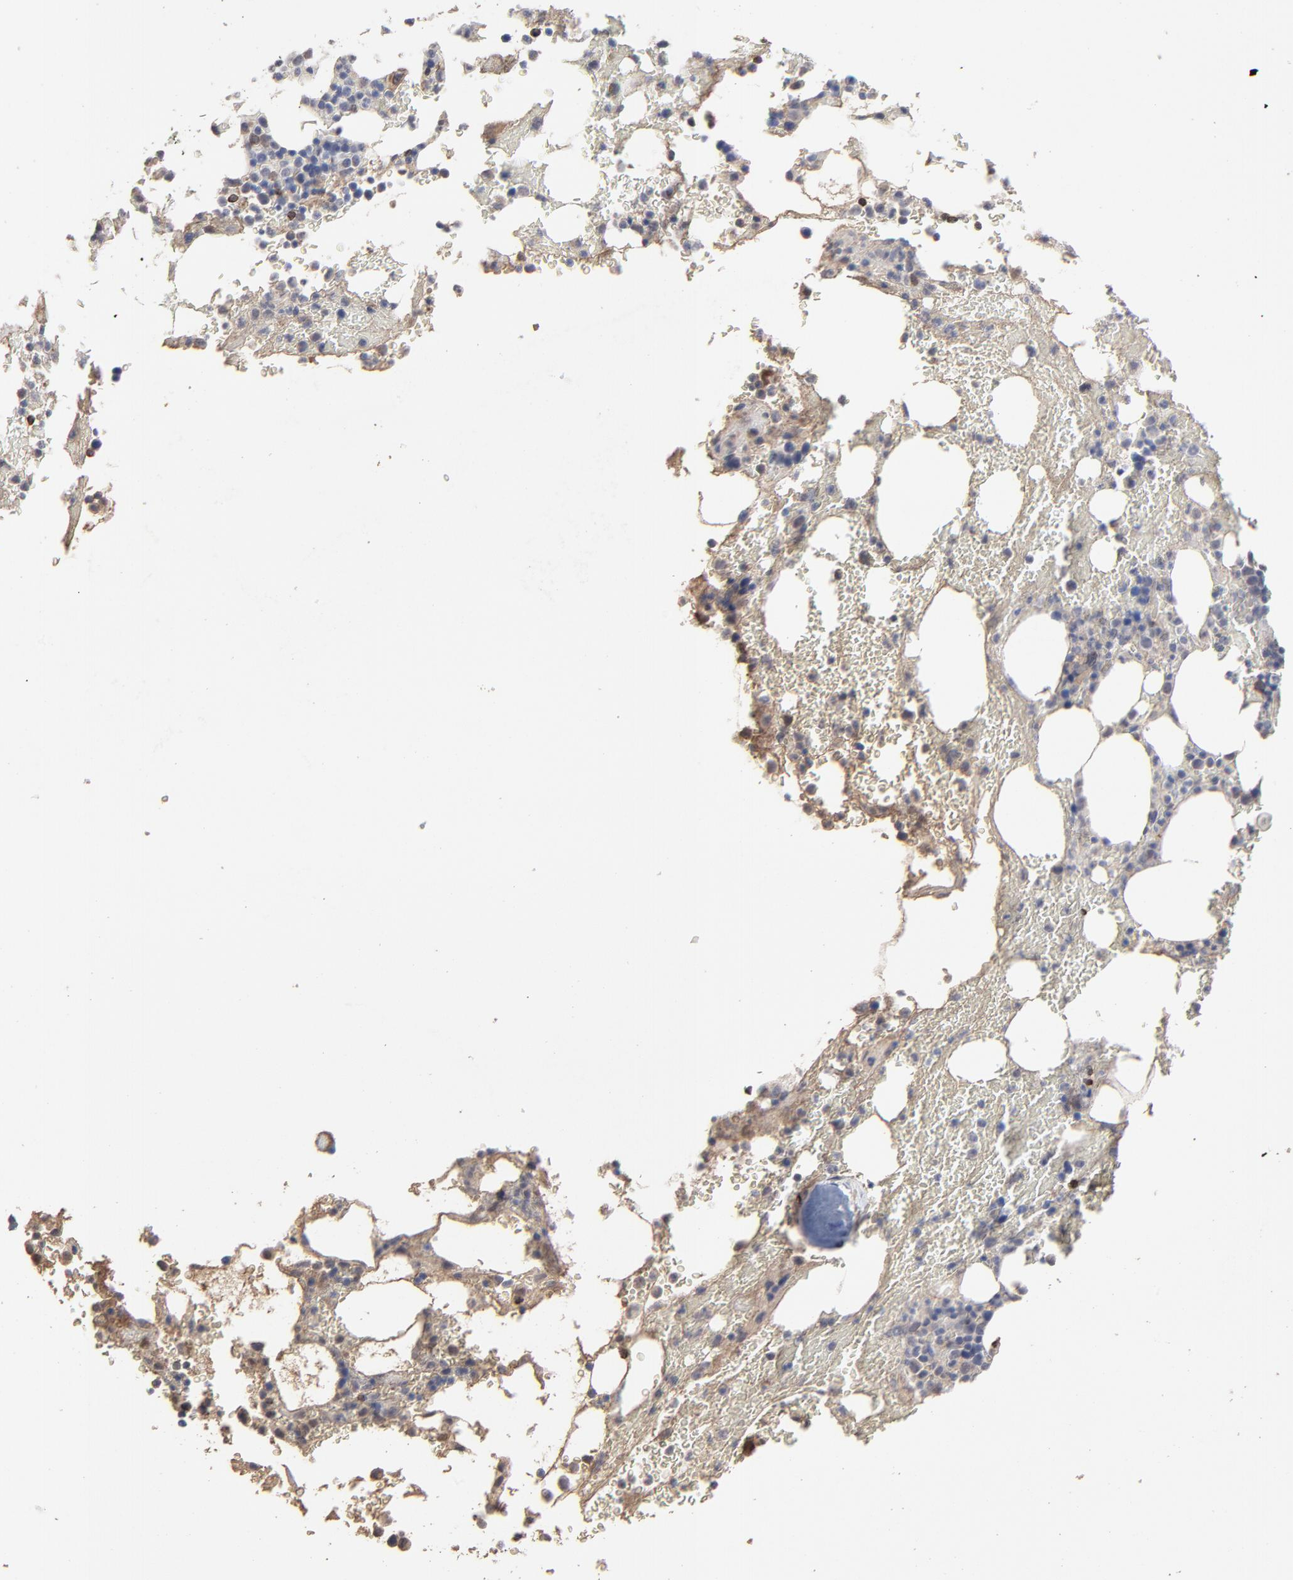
{"staining": {"intensity": "strong", "quantity": "25%-75%", "location": "cytoplasmic/membranous"}, "tissue": "bone marrow", "cell_type": "Hematopoietic cells", "image_type": "normal", "snomed": [{"axis": "morphology", "description": "Normal tissue, NOS"}, {"axis": "topography", "description": "Bone marrow"}], "caption": "High-magnification brightfield microscopy of normal bone marrow stained with DAB (brown) and counterstained with hematoxylin (blue). hematopoietic cells exhibit strong cytoplasmic/membranous expression is present in about25%-75% of cells. The staining was performed using DAB (3,3'-diaminobenzidine) to visualize the protein expression in brown, while the nuclei were stained in blue with hematoxylin (Magnification: 20x).", "gene": "VPREB3", "patient": {"sex": "female", "age": 73}}